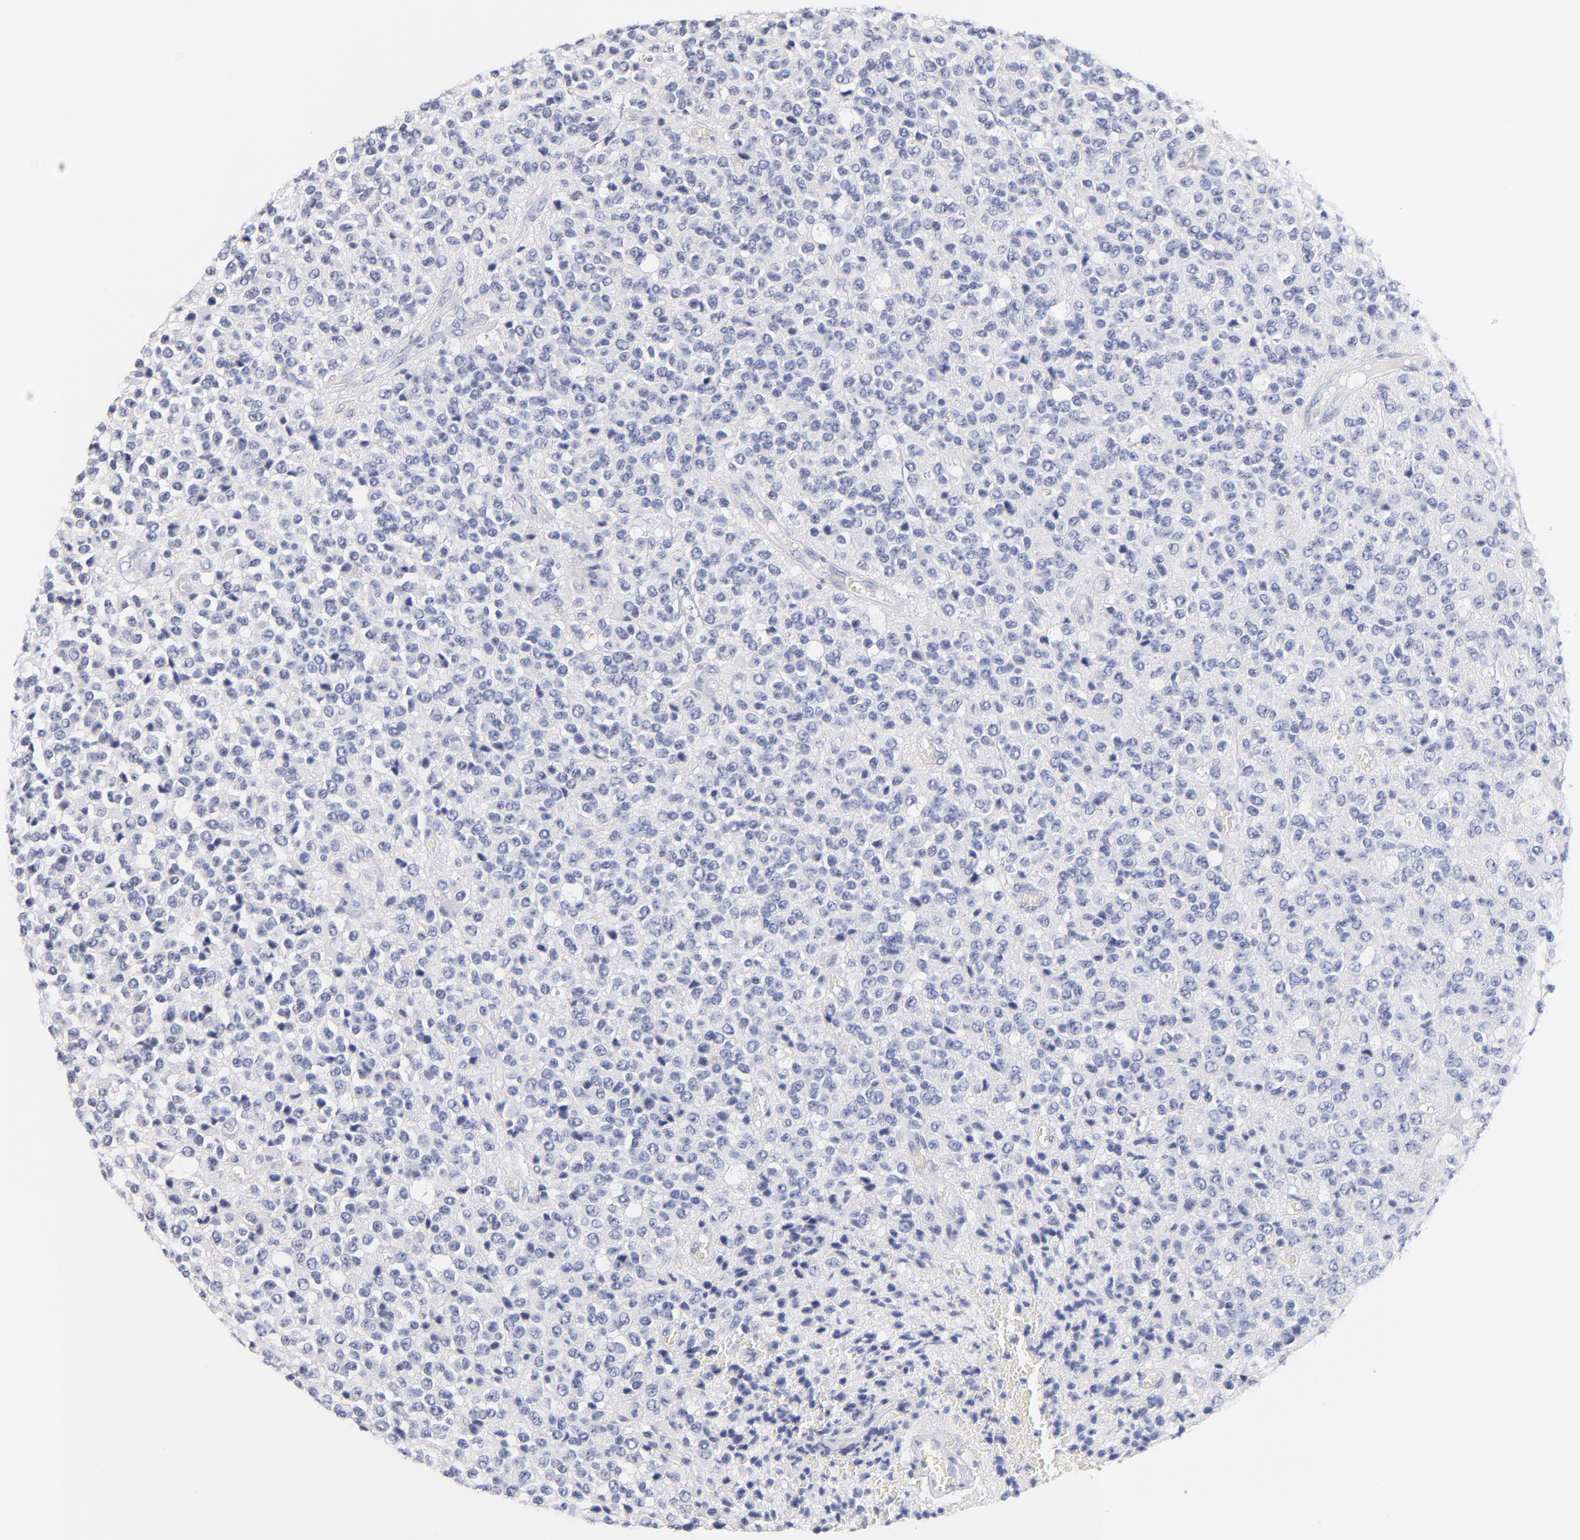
{"staining": {"intensity": "negative", "quantity": "none", "location": "none"}, "tissue": "glioma", "cell_type": "Tumor cells", "image_type": "cancer", "snomed": [{"axis": "morphology", "description": "Glioma, malignant, High grade"}, {"axis": "topography", "description": "pancreas cauda"}], "caption": "High magnification brightfield microscopy of malignant glioma (high-grade) stained with DAB (3,3'-diaminobenzidine) (brown) and counterstained with hematoxylin (blue): tumor cells show no significant expression. (DAB (3,3'-diaminobenzidine) immunohistochemistry visualized using brightfield microscopy, high magnification).", "gene": "ZNF74", "patient": {"sex": "male", "age": 60}}